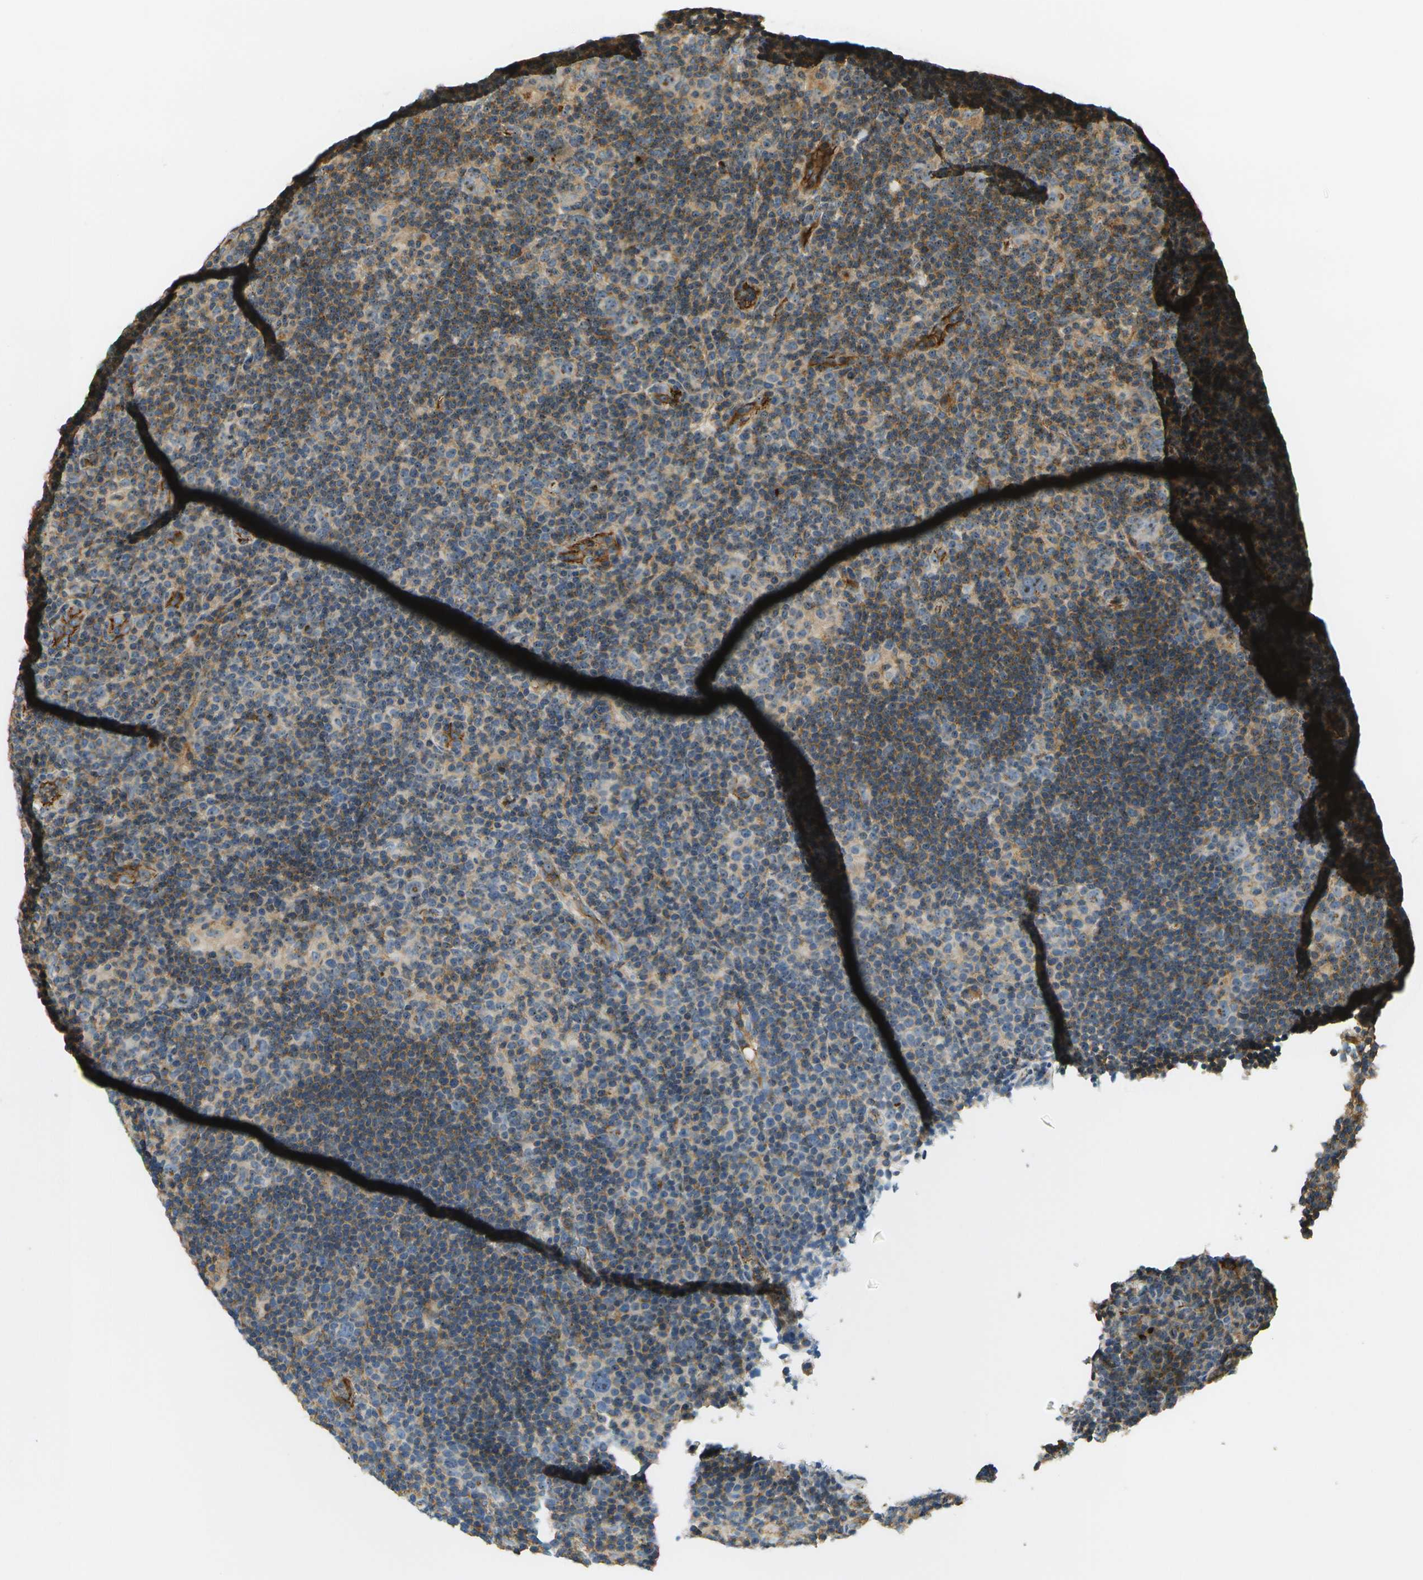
{"staining": {"intensity": "moderate", "quantity": "25%-75%", "location": "nuclear"}, "tissue": "lymphoma", "cell_type": "Tumor cells", "image_type": "cancer", "snomed": [{"axis": "morphology", "description": "Hodgkin's disease, NOS"}, {"axis": "topography", "description": "Lymph node"}], "caption": "A micrograph of human Hodgkin's disease stained for a protein exhibits moderate nuclear brown staining in tumor cells. The protein is shown in brown color, while the nuclei are stained blue.", "gene": "LRP12", "patient": {"sex": "female", "age": 57}}